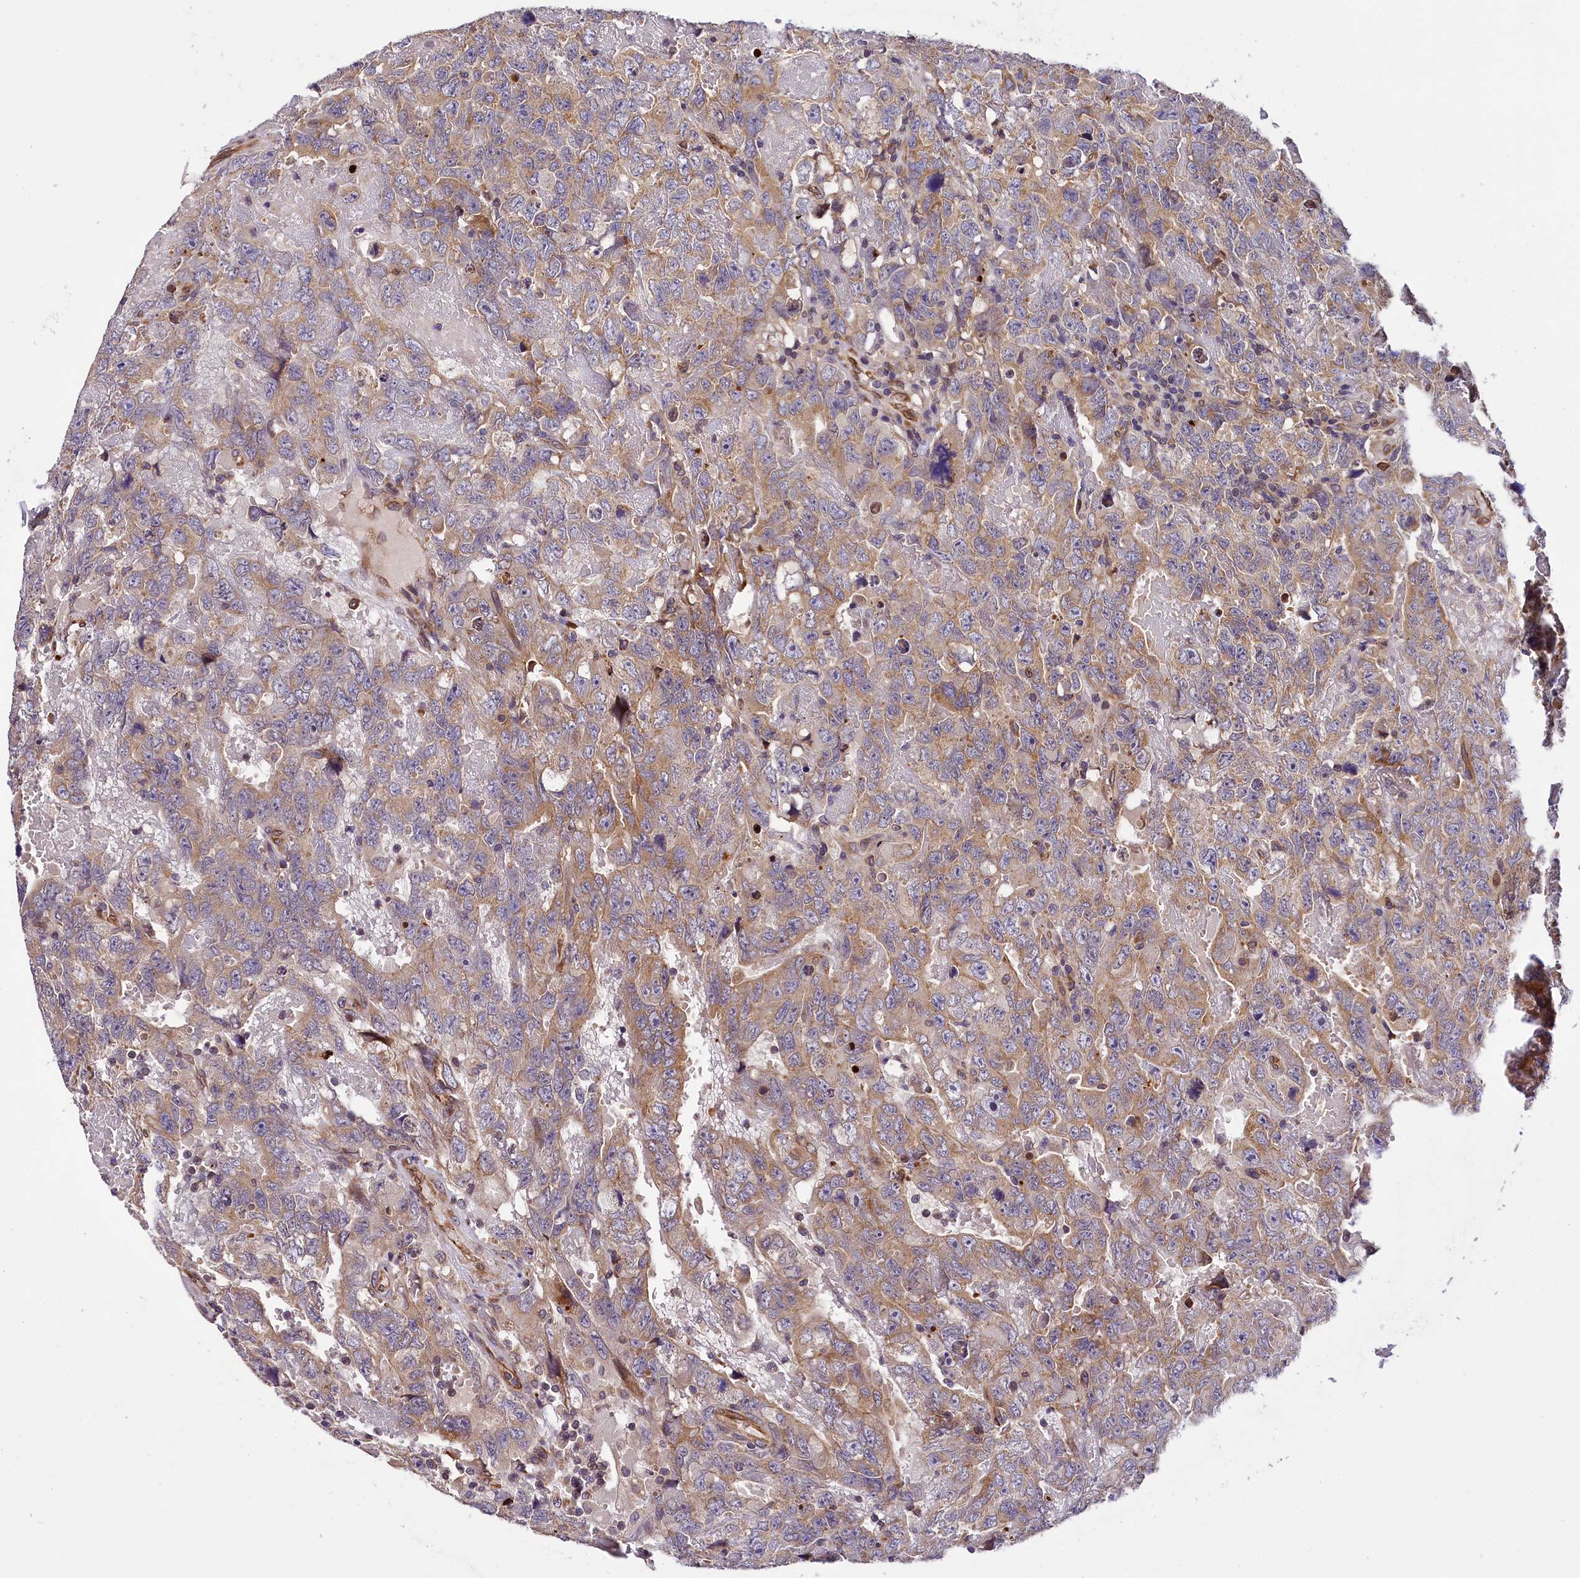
{"staining": {"intensity": "moderate", "quantity": ">75%", "location": "cytoplasmic/membranous"}, "tissue": "testis cancer", "cell_type": "Tumor cells", "image_type": "cancer", "snomed": [{"axis": "morphology", "description": "Carcinoma, Embryonal, NOS"}, {"axis": "topography", "description": "Testis"}], "caption": "Embryonal carcinoma (testis) stained with DAB immunohistochemistry demonstrates medium levels of moderate cytoplasmic/membranous expression in about >75% of tumor cells.", "gene": "SUPV3L1", "patient": {"sex": "male", "age": 45}}